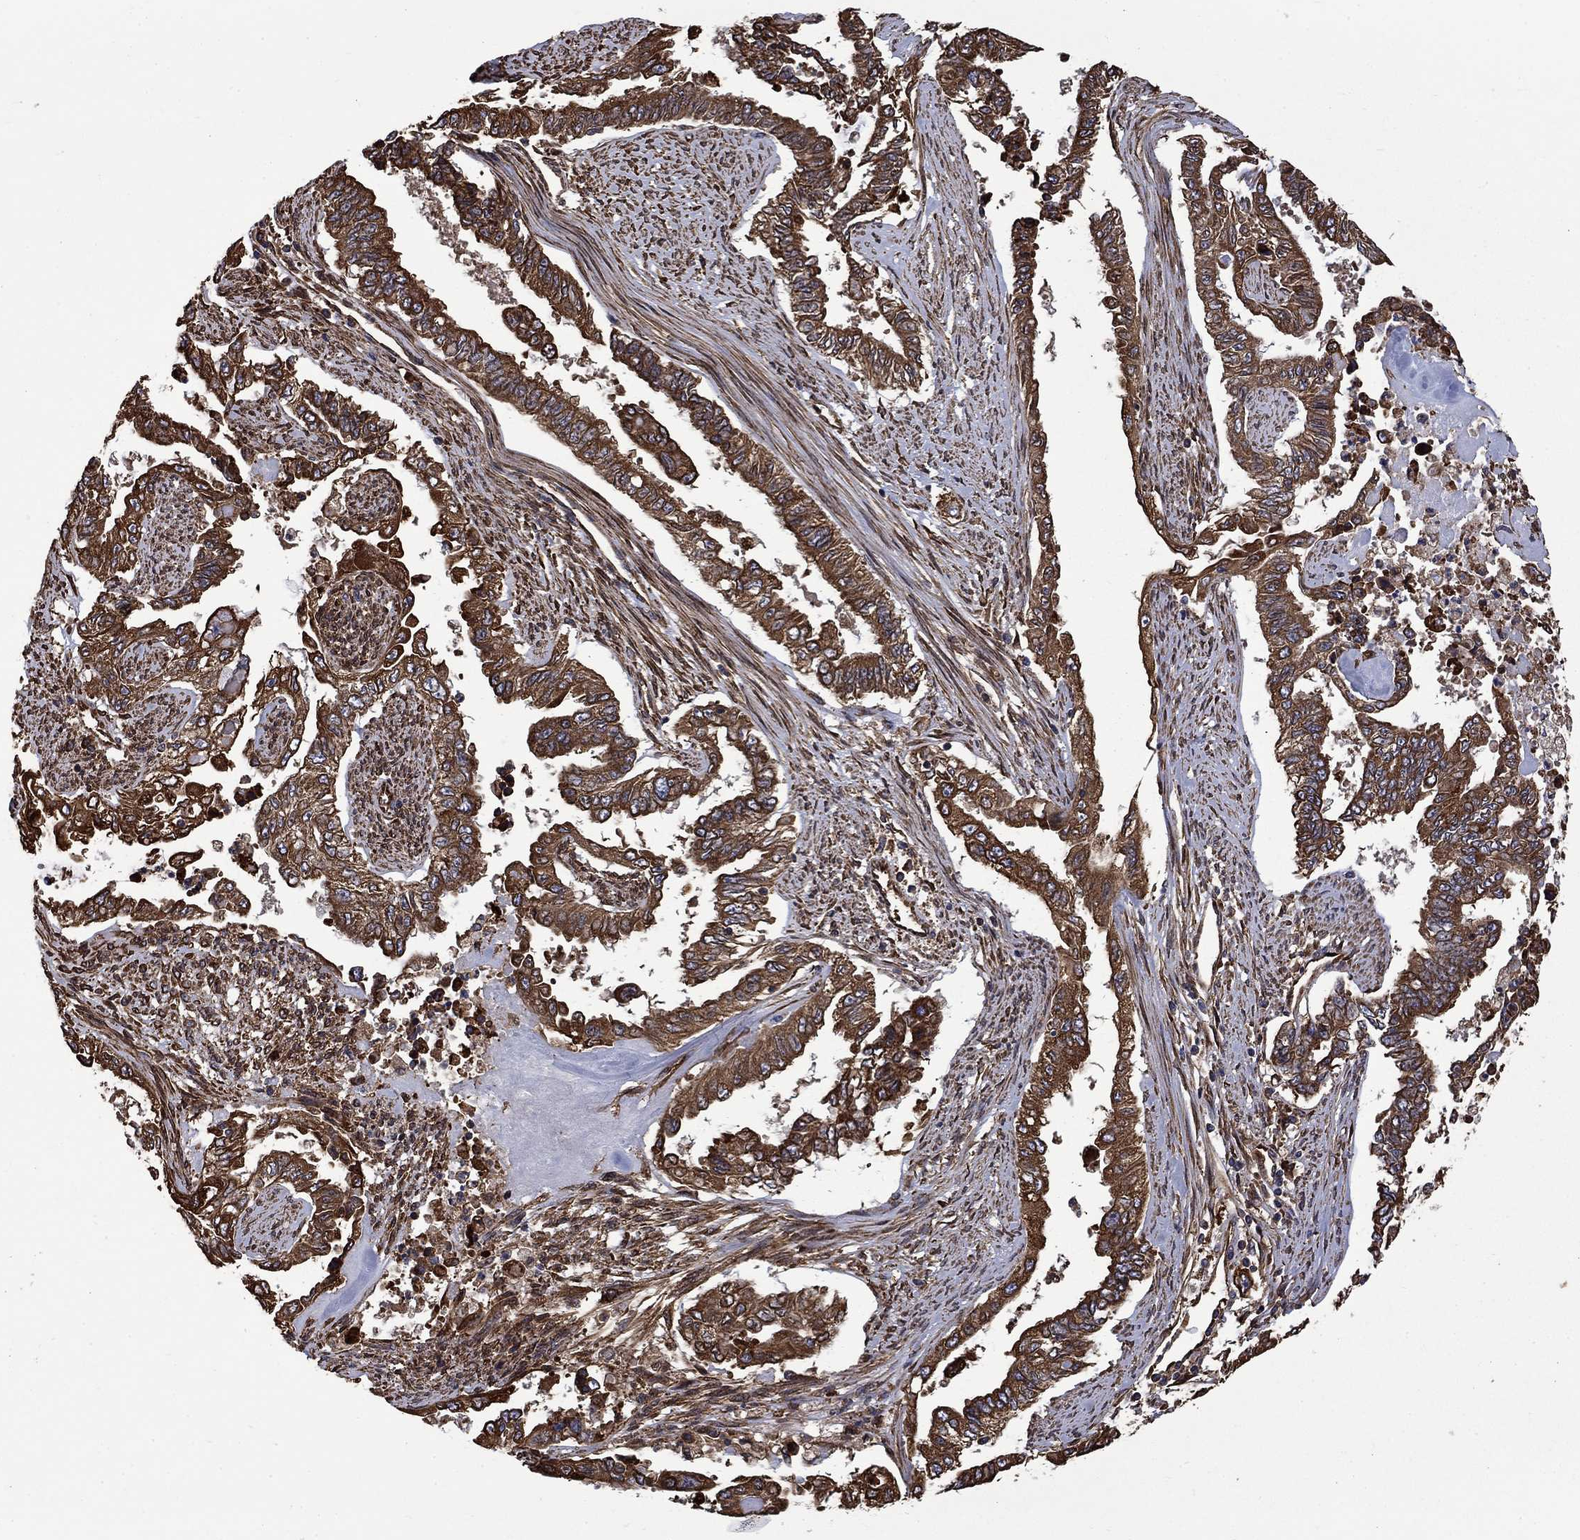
{"staining": {"intensity": "strong", "quantity": ">75%", "location": "cytoplasmic/membranous"}, "tissue": "endometrial cancer", "cell_type": "Tumor cells", "image_type": "cancer", "snomed": [{"axis": "morphology", "description": "Adenocarcinoma, NOS"}, {"axis": "topography", "description": "Uterus"}], "caption": "A high amount of strong cytoplasmic/membranous staining is identified in about >75% of tumor cells in endometrial adenocarcinoma tissue.", "gene": "CUTC", "patient": {"sex": "female", "age": 59}}